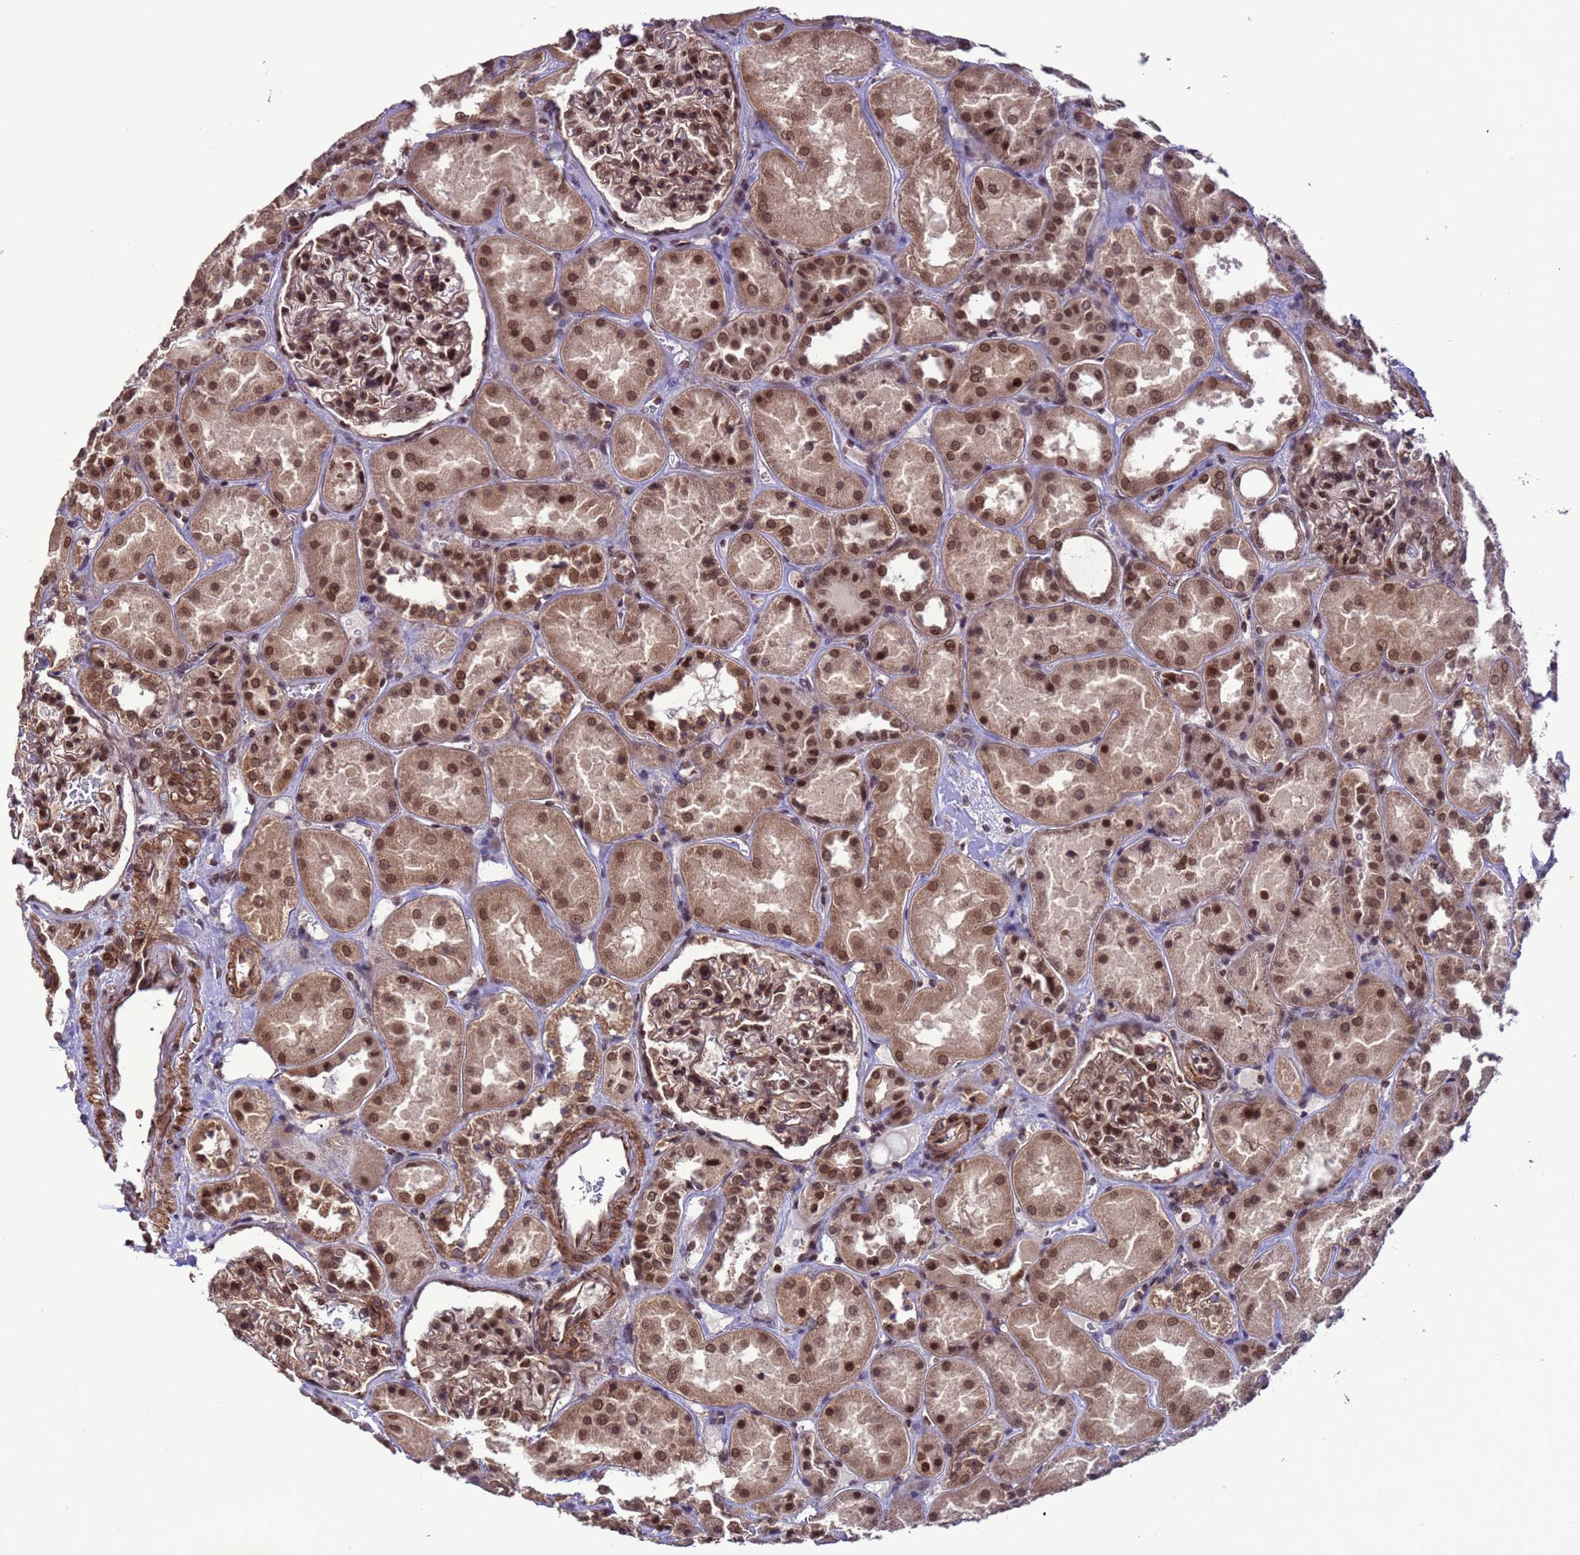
{"staining": {"intensity": "strong", "quantity": ">75%", "location": "nuclear"}, "tissue": "kidney", "cell_type": "Cells in glomeruli", "image_type": "normal", "snomed": [{"axis": "morphology", "description": "Normal tissue, NOS"}, {"axis": "topography", "description": "Kidney"}], "caption": "IHC (DAB) staining of benign kidney reveals strong nuclear protein expression in approximately >75% of cells in glomeruli. (brown staining indicates protein expression, while blue staining denotes nuclei).", "gene": "VSTM4", "patient": {"sex": "male", "age": 70}}